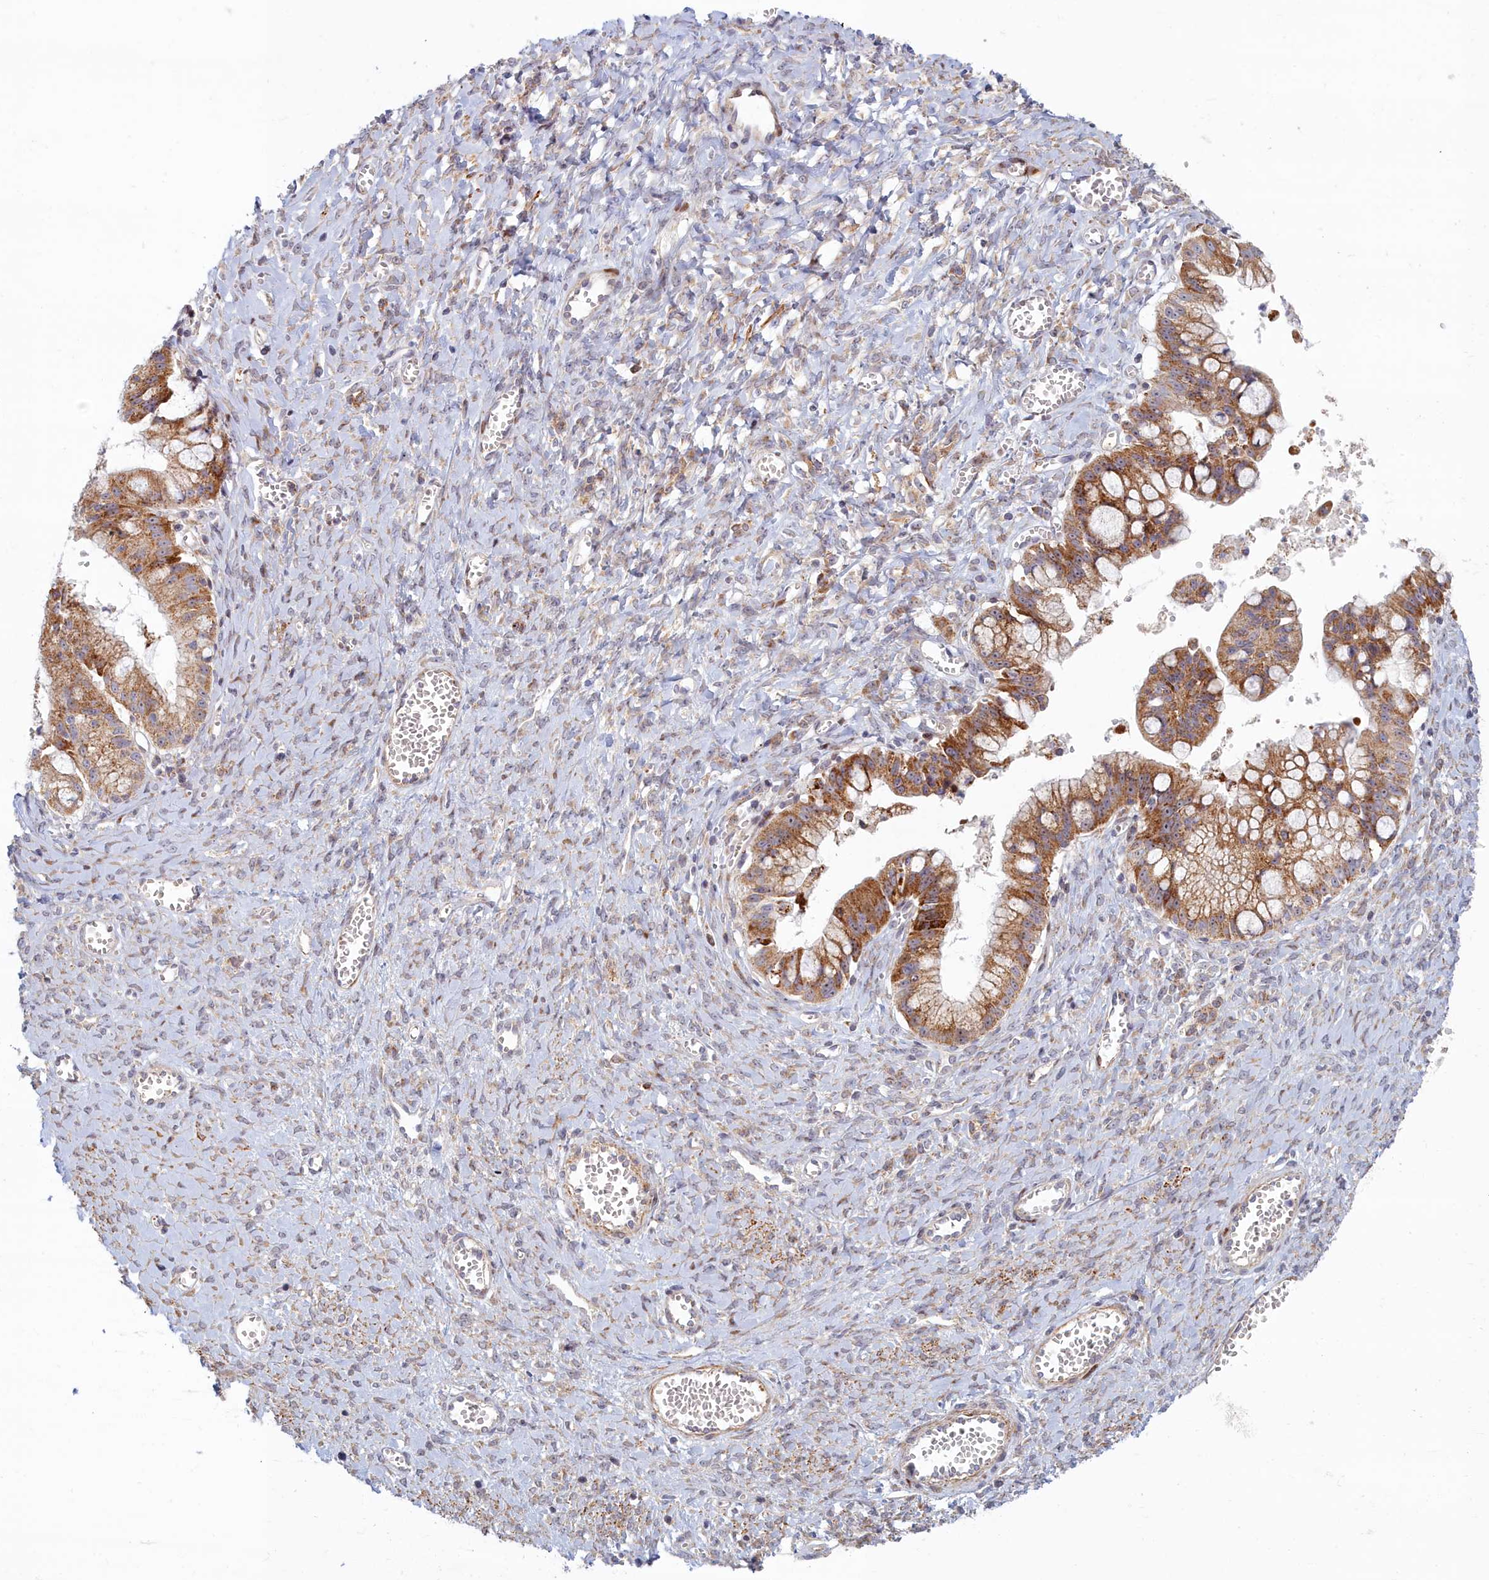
{"staining": {"intensity": "moderate", "quantity": ">75%", "location": "cytoplasmic/membranous"}, "tissue": "ovarian cancer", "cell_type": "Tumor cells", "image_type": "cancer", "snomed": [{"axis": "morphology", "description": "Cystadenocarcinoma, mucinous, NOS"}, {"axis": "topography", "description": "Ovary"}], "caption": "Approximately >75% of tumor cells in ovarian cancer reveal moderate cytoplasmic/membranous protein expression as visualized by brown immunohistochemical staining.", "gene": "C15orf40", "patient": {"sex": "female", "age": 70}}